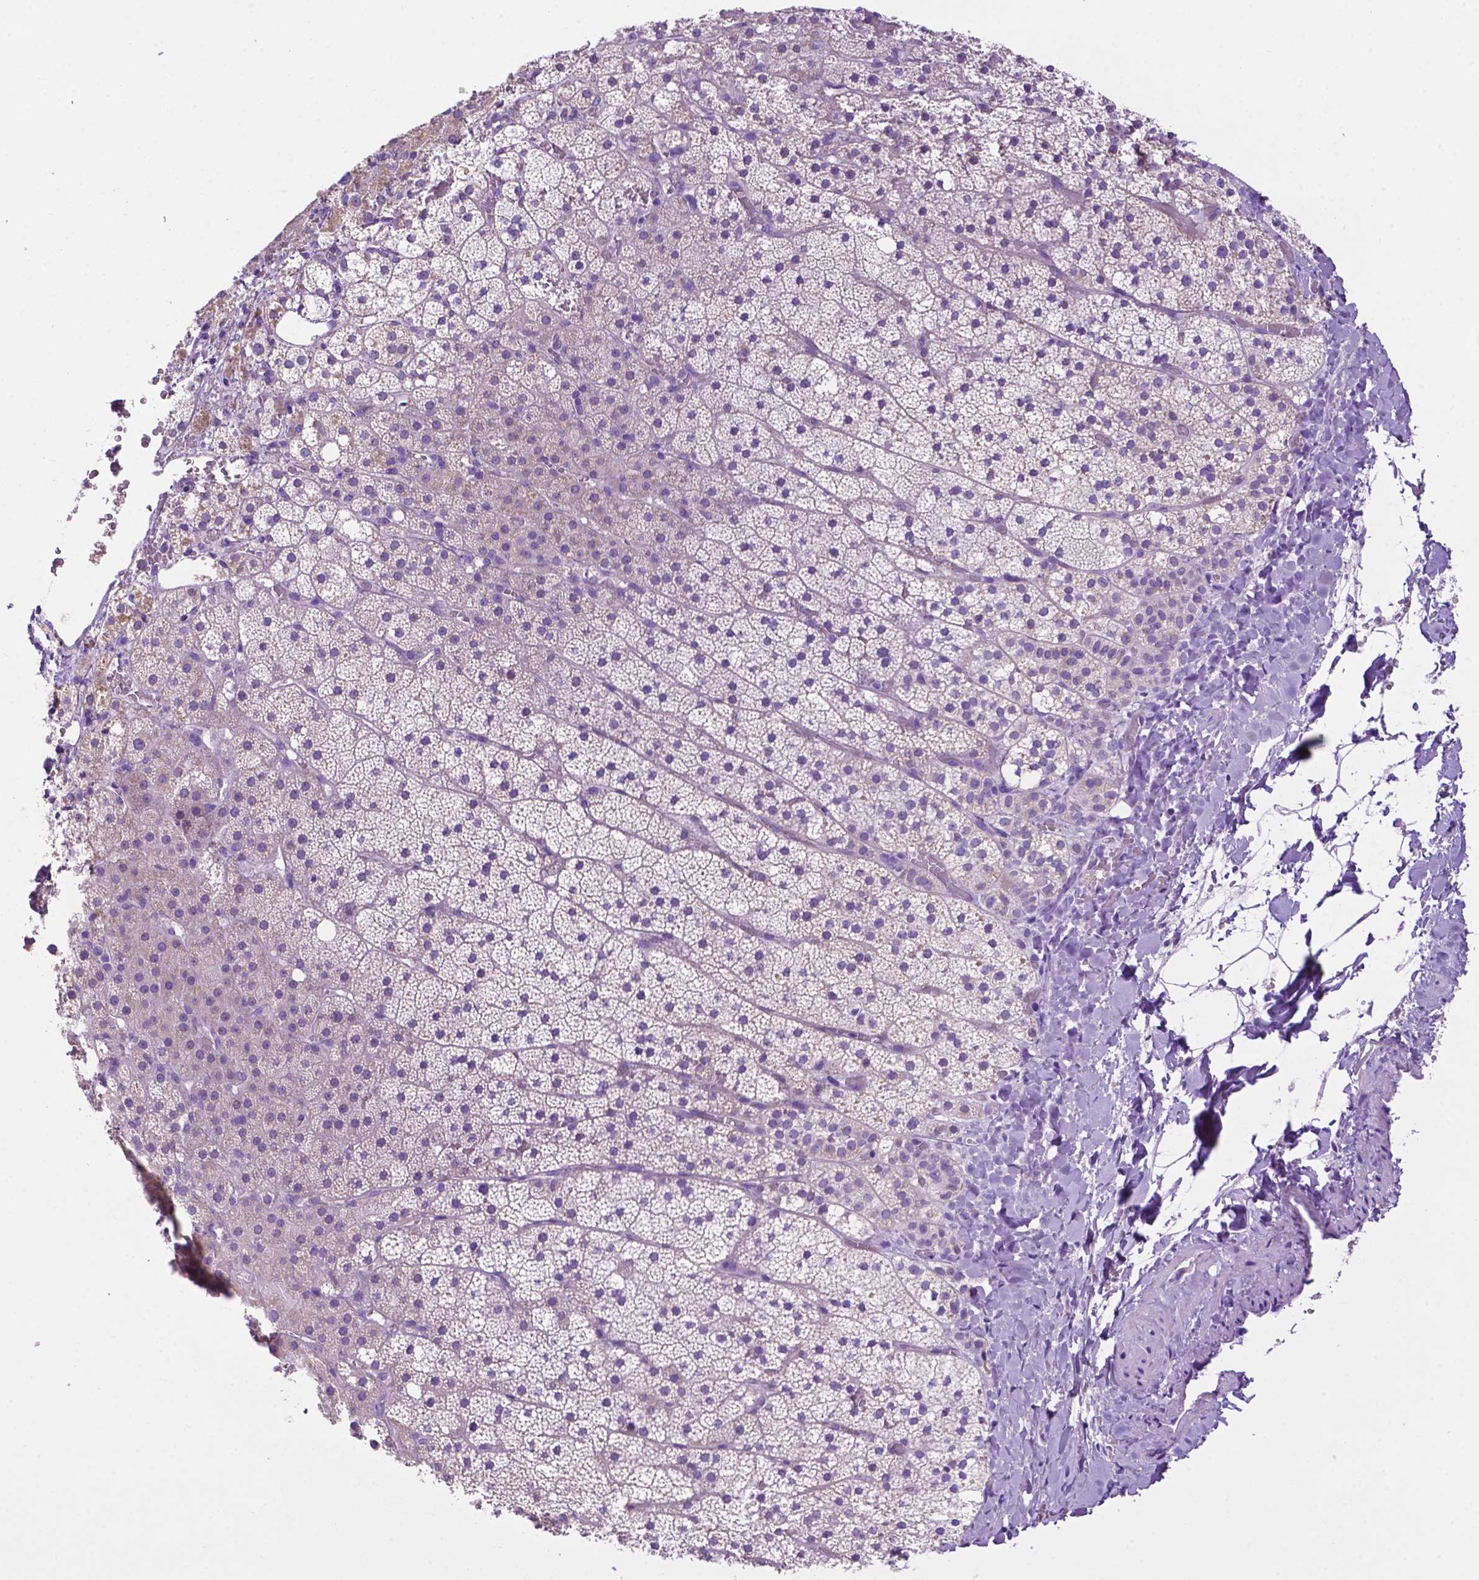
{"staining": {"intensity": "weak", "quantity": "25%-75%", "location": "cytoplasmic/membranous"}, "tissue": "adrenal gland", "cell_type": "Glandular cells", "image_type": "normal", "snomed": [{"axis": "morphology", "description": "Normal tissue, NOS"}, {"axis": "topography", "description": "Adrenal gland"}], "caption": "Adrenal gland stained with a brown dye displays weak cytoplasmic/membranous positive positivity in about 25%-75% of glandular cells.", "gene": "PHYHIP", "patient": {"sex": "male", "age": 53}}